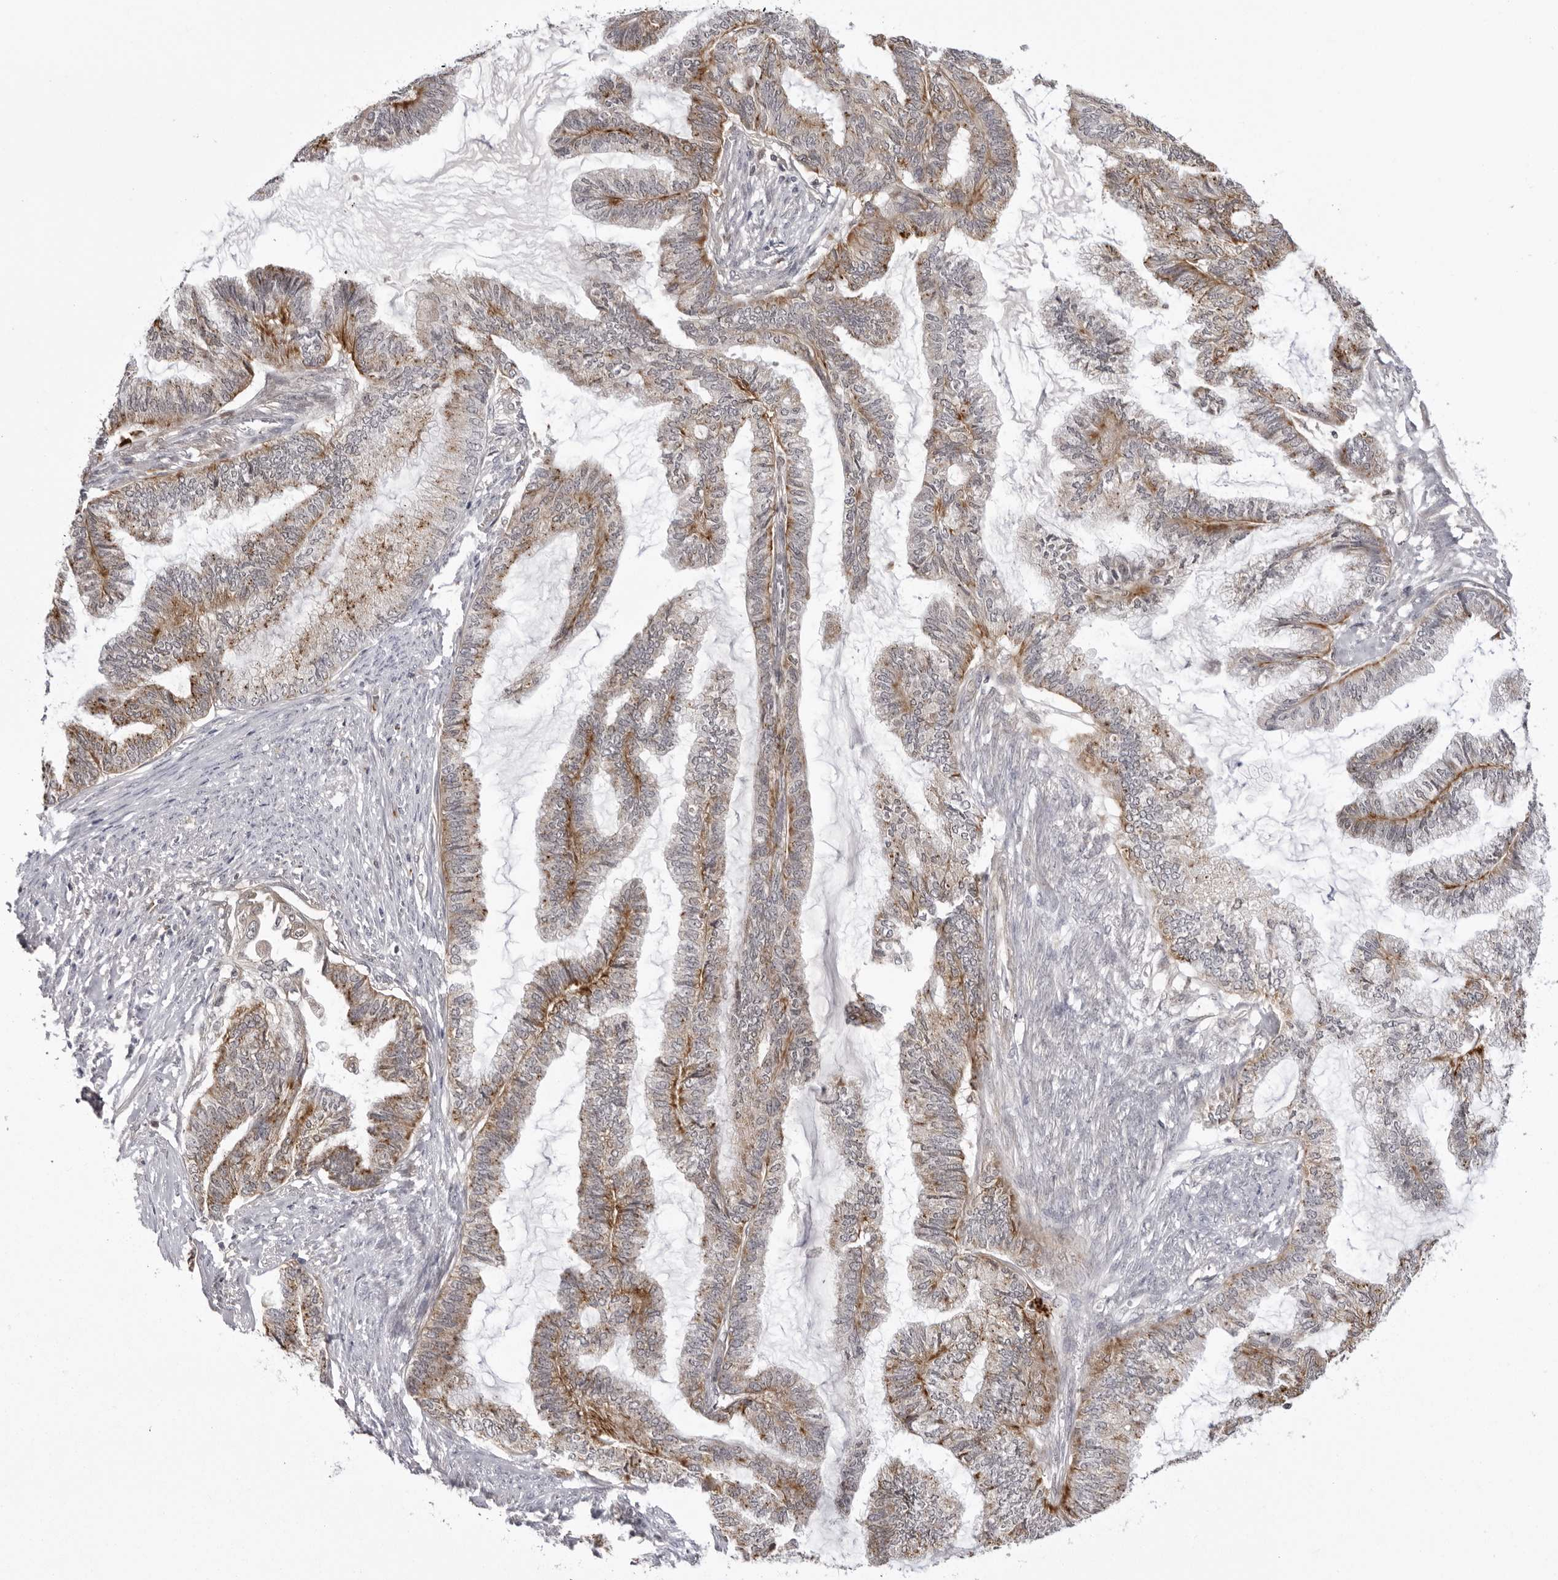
{"staining": {"intensity": "weak", "quantity": "<25%", "location": "cytoplasmic/membranous"}, "tissue": "endometrial cancer", "cell_type": "Tumor cells", "image_type": "cancer", "snomed": [{"axis": "morphology", "description": "Adenocarcinoma, NOS"}, {"axis": "topography", "description": "Endometrium"}], "caption": "A high-resolution image shows immunohistochemistry (IHC) staining of endometrial cancer, which displays no significant staining in tumor cells. The staining was performed using DAB to visualize the protein expression in brown, while the nuclei were stained in blue with hematoxylin (Magnification: 20x).", "gene": "USP43", "patient": {"sex": "female", "age": 86}}